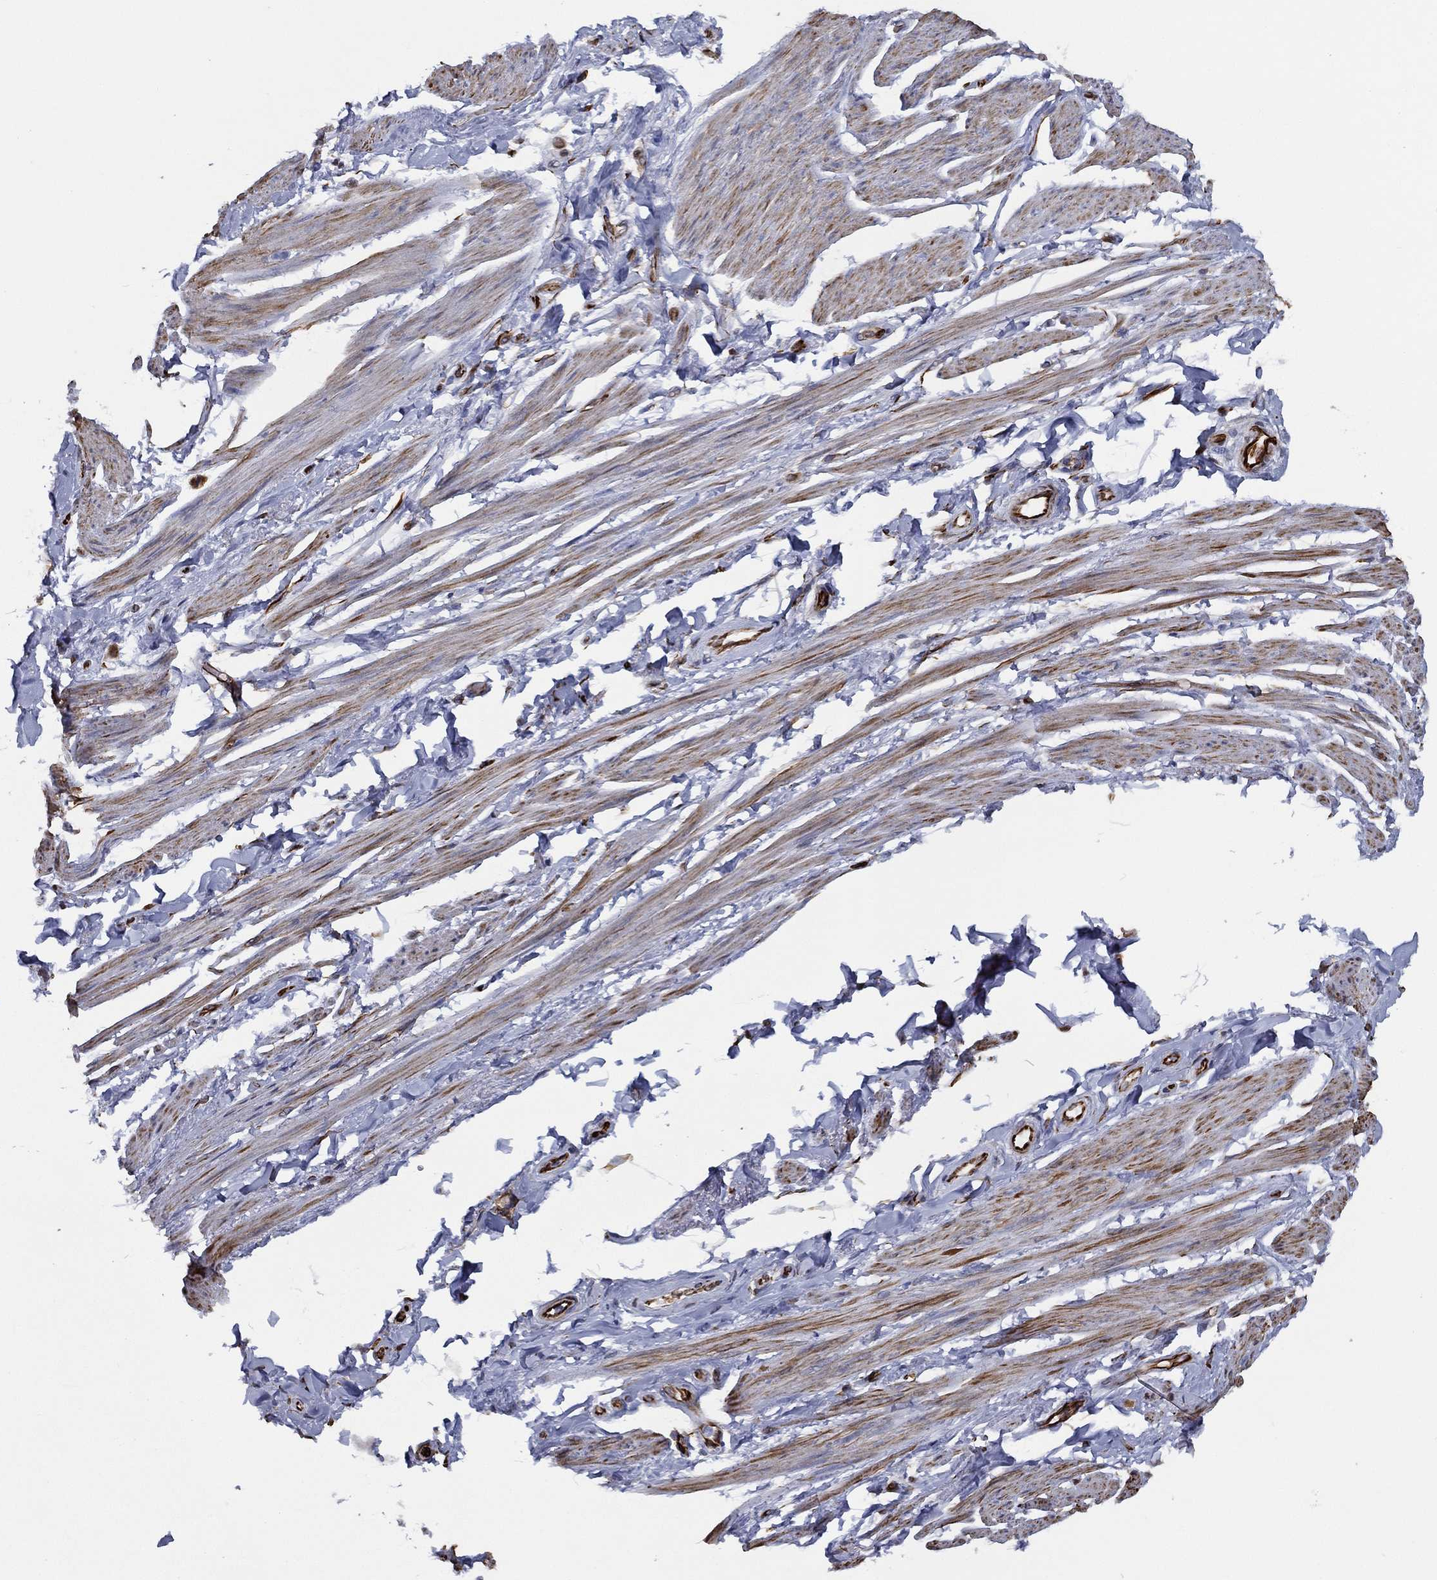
{"staining": {"intensity": "negative", "quantity": "none", "location": "none"}, "tissue": "soft tissue", "cell_type": "Fibroblasts", "image_type": "normal", "snomed": [{"axis": "morphology", "description": "Normal tissue, NOS"}, {"axis": "topography", "description": "Skeletal muscle"}, {"axis": "topography", "description": "Anal"}, {"axis": "topography", "description": "Peripheral nerve tissue"}], "caption": "Histopathology image shows no significant protein staining in fibroblasts of benign soft tissue. Brightfield microscopy of IHC stained with DAB (brown) and hematoxylin (blue), captured at high magnification.", "gene": "MAS1", "patient": {"sex": "male", "age": 53}}